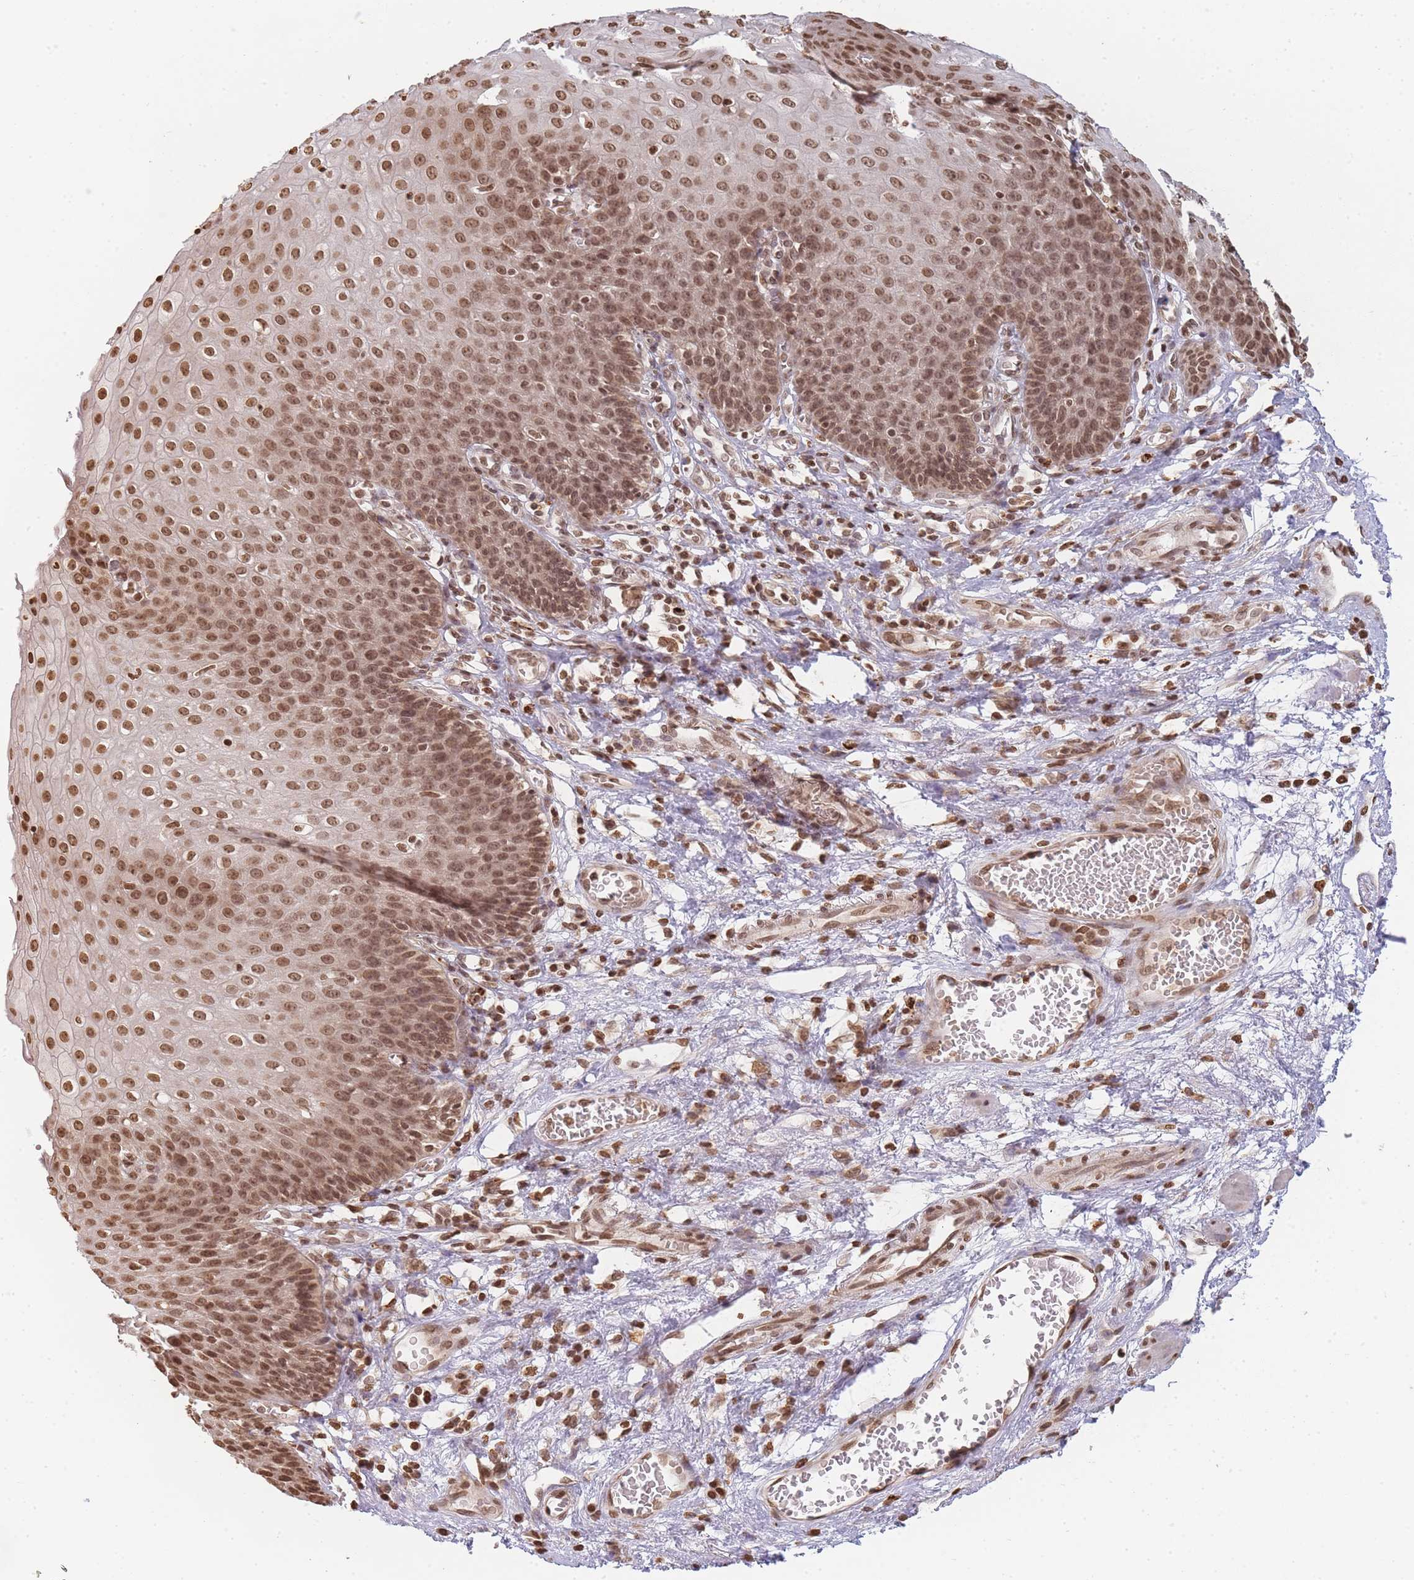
{"staining": {"intensity": "moderate", "quantity": ">75%", "location": "nuclear"}, "tissue": "esophagus", "cell_type": "Squamous epithelial cells", "image_type": "normal", "snomed": [{"axis": "morphology", "description": "Normal tissue, NOS"}, {"axis": "topography", "description": "Esophagus"}], "caption": "Moderate nuclear staining is appreciated in approximately >75% of squamous epithelial cells in benign esophagus.", "gene": "WWTR1", "patient": {"sex": "male", "age": 71}}